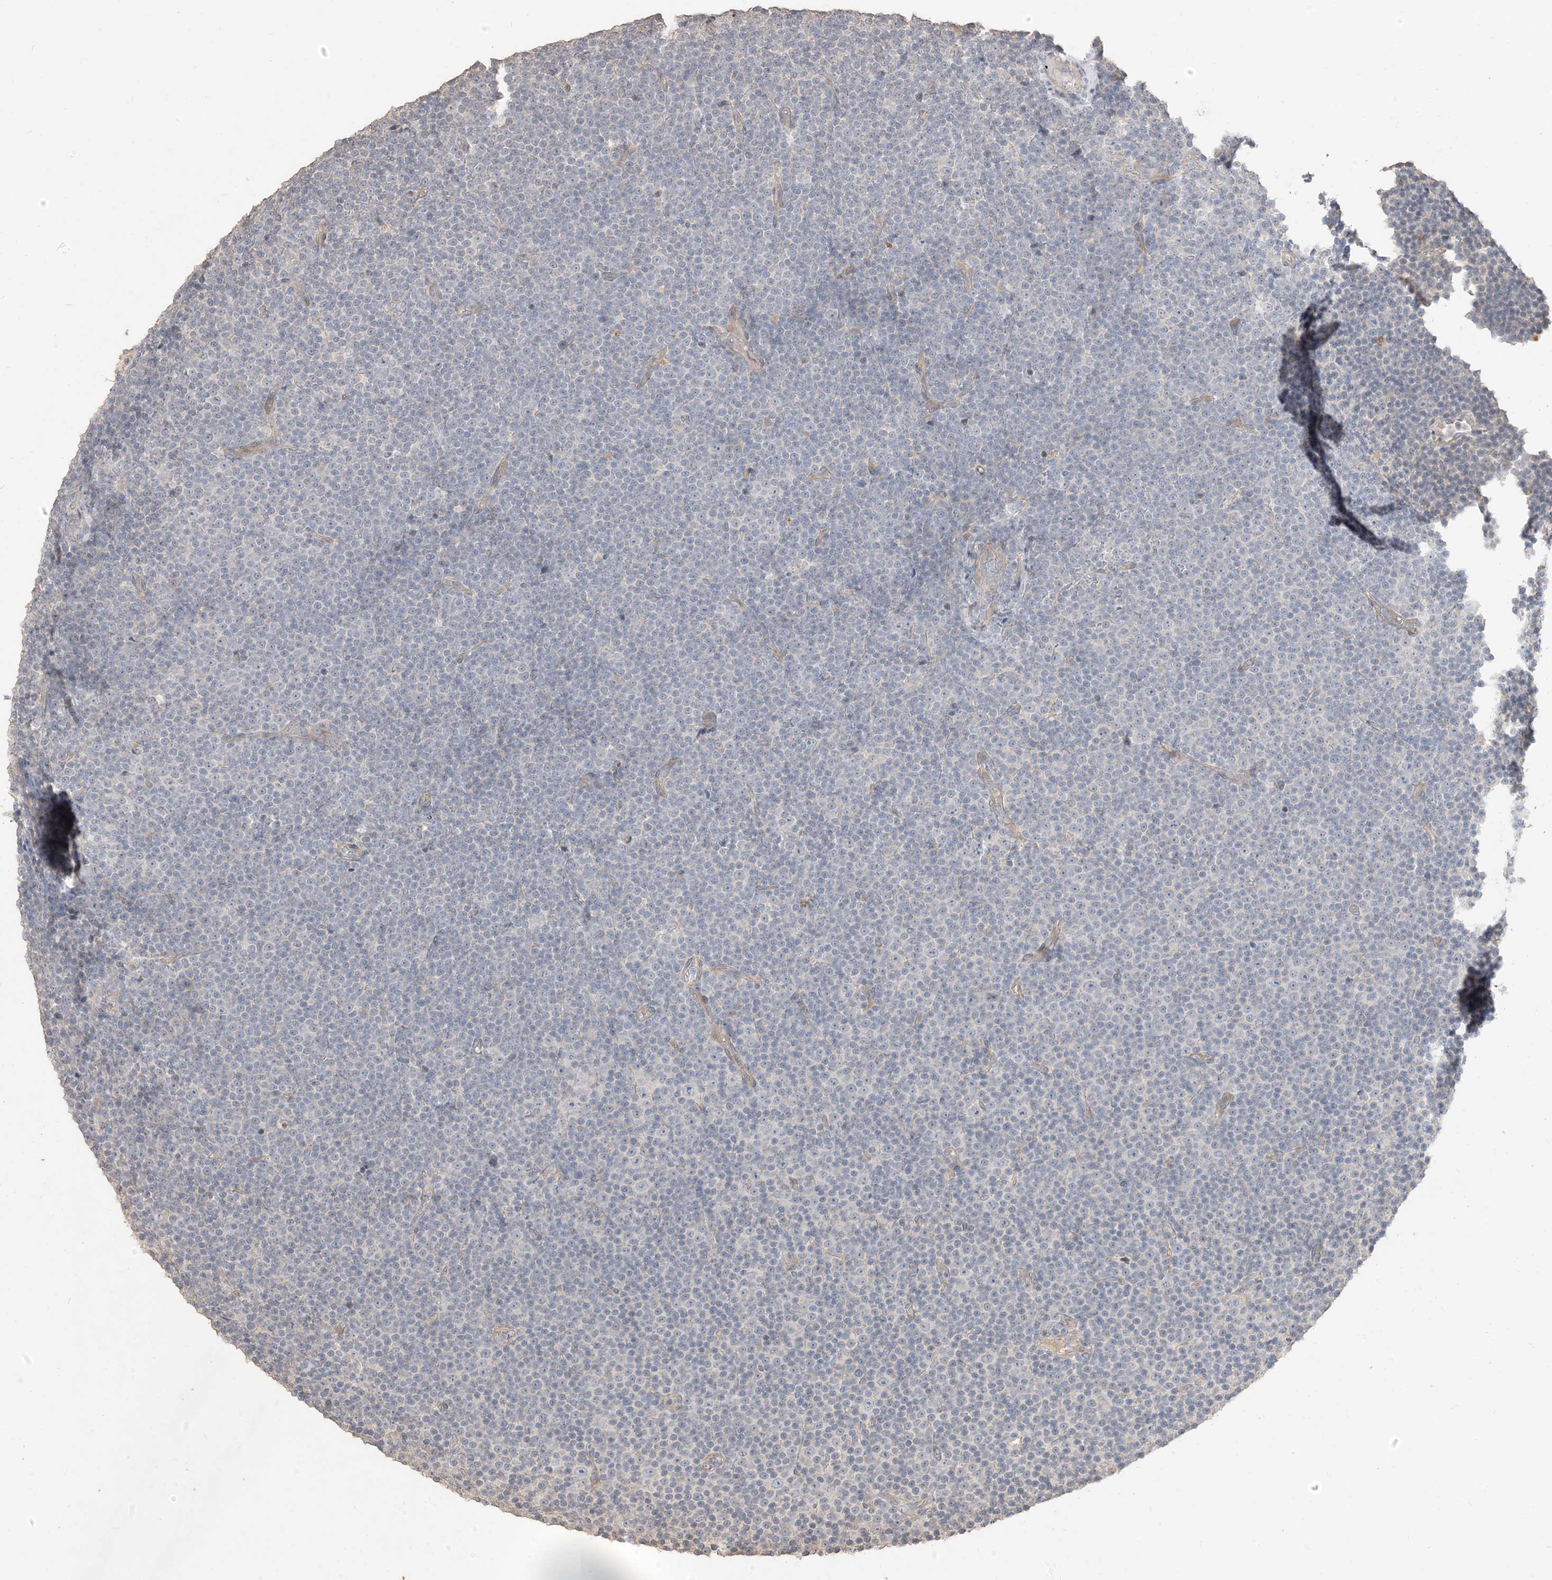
{"staining": {"intensity": "negative", "quantity": "none", "location": "none"}, "tissue": "lymphoma", "cell_type": "Tumor cells", "image_type": "cancer", "snomed": [{"axis": "morphology", "description": "Malignant lymphoma, non-Hodgkin's type, Low grade"}, {"axis": "topography", "description": "Lymph node"}], "caption": "This is an IHC photomicrograph of human lymphoma. There is no staining in tumor cells.", "gene": "RNF175", "patient": {"sex": "female", "age": 67}}